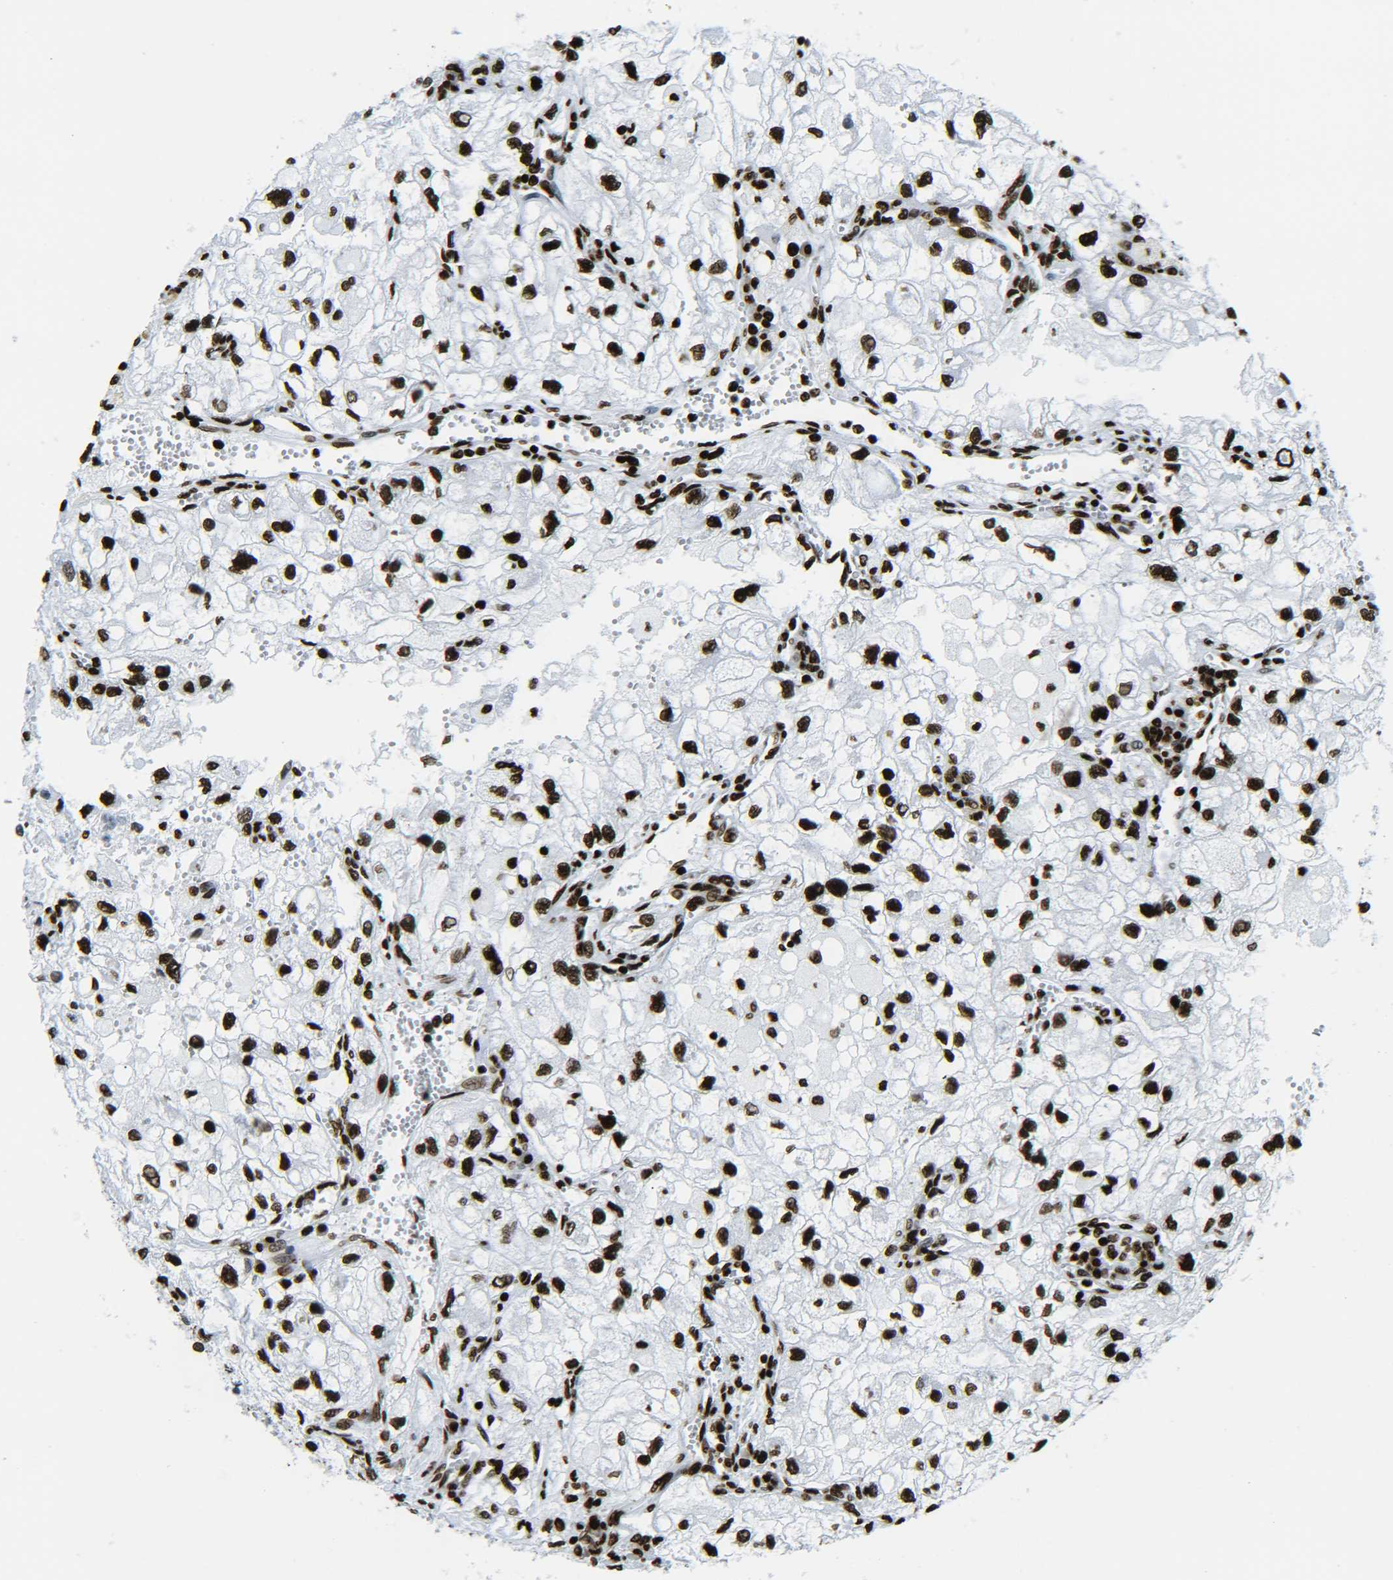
{"staining": {"intensity": "strong", "quantity": ">75%", "location": "nuclear"}, "tissue": "renal cancer", "cell_type": "Tumor cells", "image_type": "cancer", "snomed": [{"axis": "morphology", "description": "Adenocarcinoma, NOS"}, {"axis": "topography", "description": "Kidney"}], "caption": "Protein analysis of renal cancer tissue reveals strong nuclear positivity in approximately >75% of tumor cells.", "gene": "H2AX", "patient": {"sex": "female", "age": 70}}